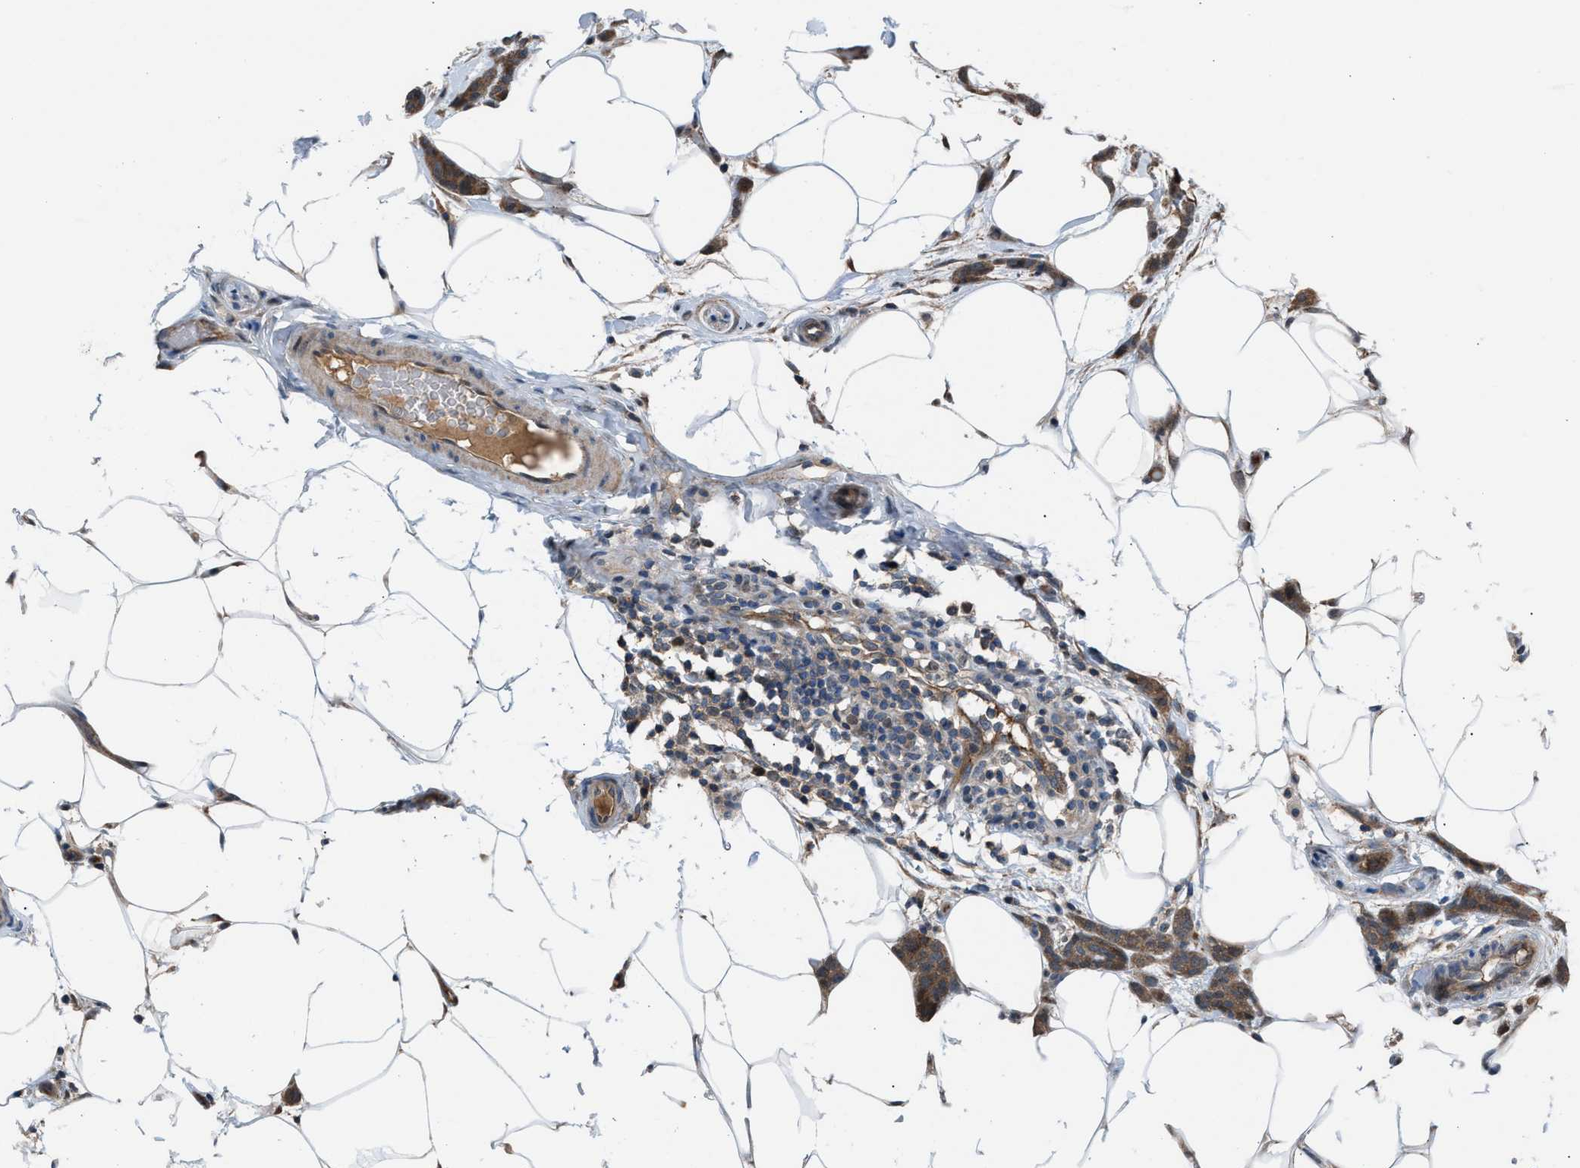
{"staining": {"intensity": "moderate", "quantity": ">75%", "location": "cytoplasmic/membranous"}, "tissue": "breast cancer", "cell_type": "Tumor cells", "image_type": "cancer", "snomed": [{"axis": "morphology", "description": "Lobular carcinoma"}, {"axis": "topography", "description": "Skin"}, {"axis": "topography", "description": "Breast"}], "caption": "A histopathology image of lobular carcinoma (breast) stained for a protein reveals moderate cytoplasmic/membranous brown staining in tumor cells.", "gene": "CRTC1", "patient": {"sex": "female", "age": 46}}